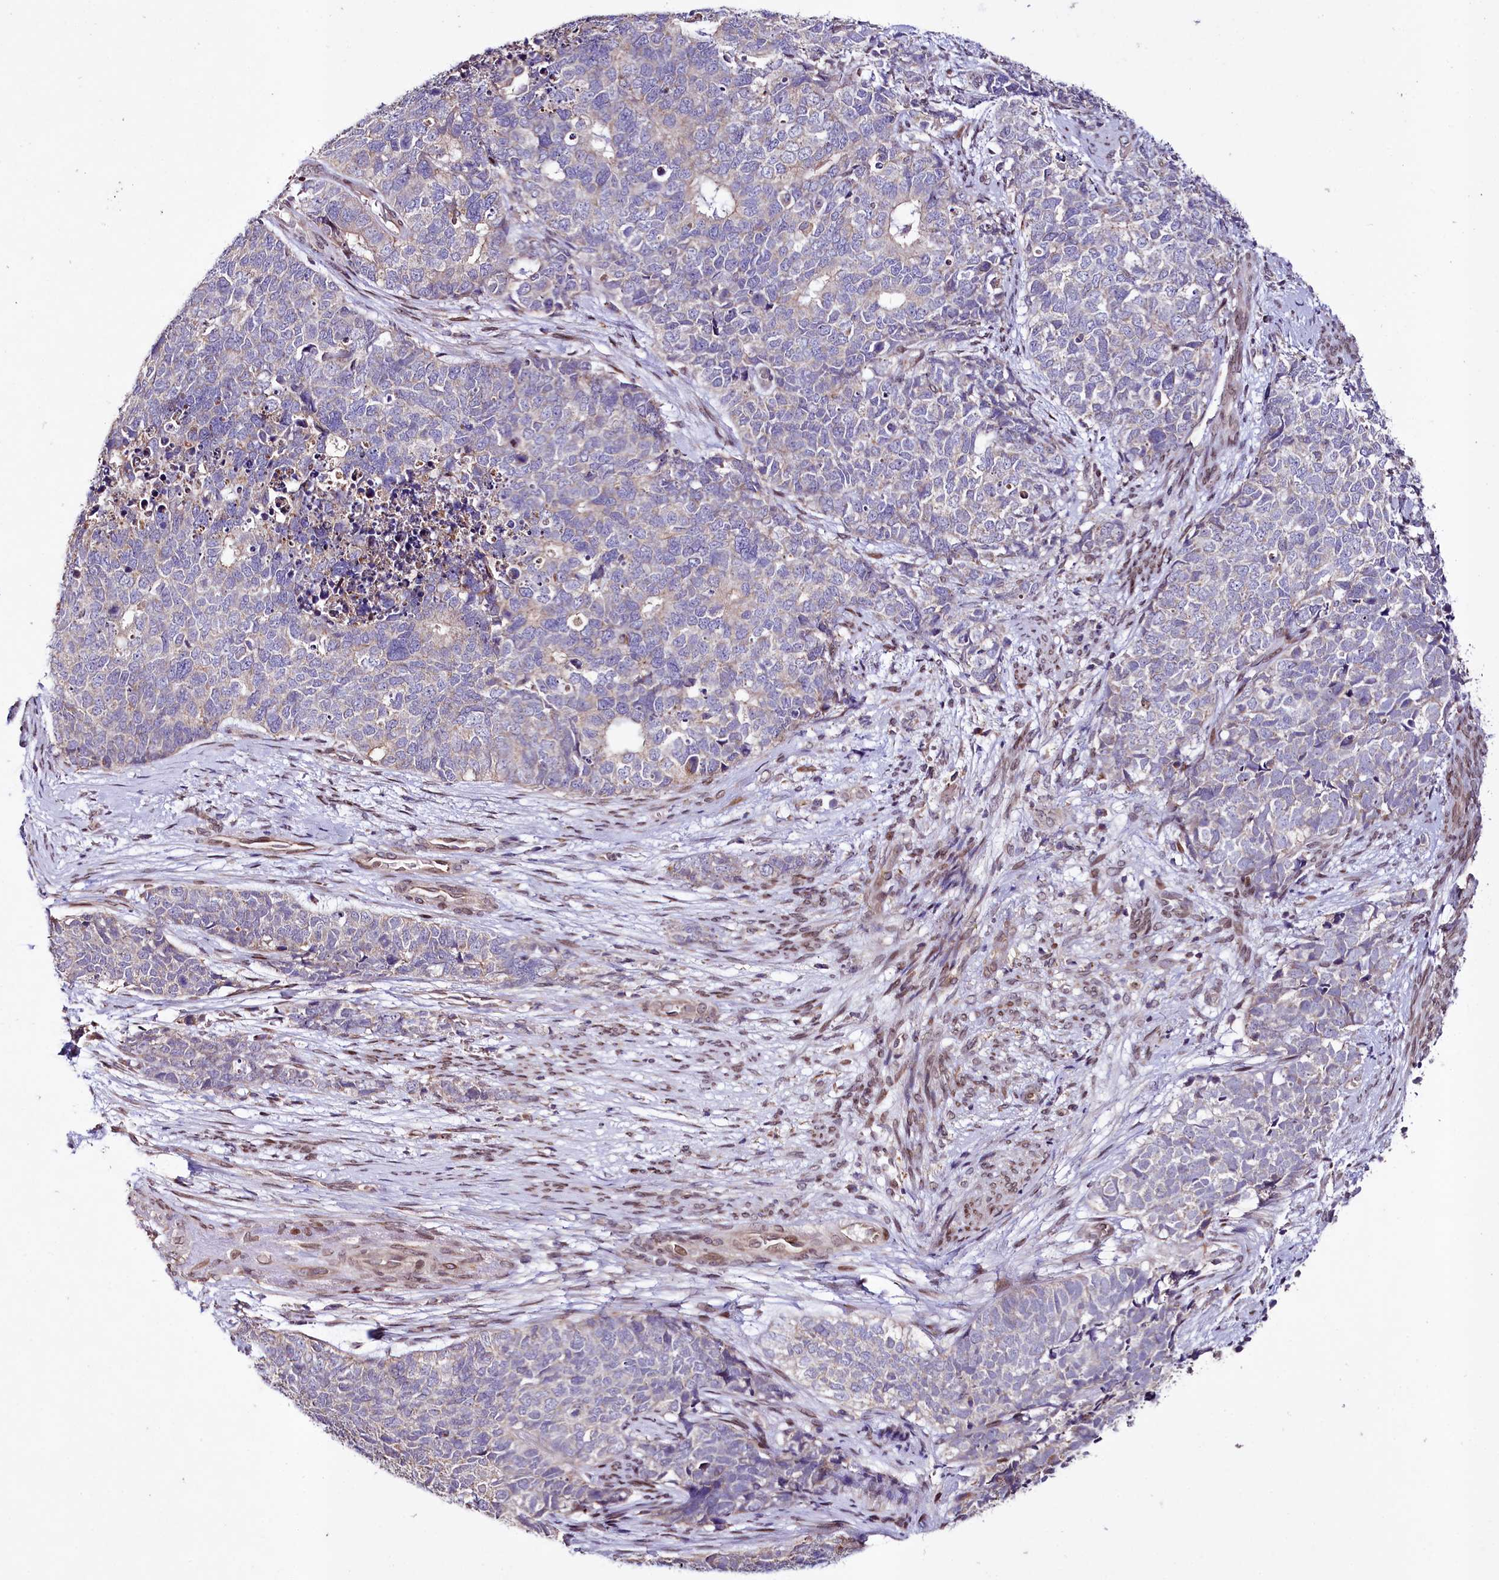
{"staining": {"intensity": "weak", "quantity": "<25%", "location": "cytoplasmic/membranous"}, "tissue": "cervical cancer", "cell_type": "Tumor cells", "image_type": "cancer", "snomed": [{"axis": "morphology", "description": "Squamous cell carcinoma, NOS"}, {"axis": "topography", "description": "Cervix"}], "caption": "This is an immunohistochemistry histopathology image of human cervical cancer (squamous cell carcinoma). There is no staining in tumor cells.", "gene": "ZNF226", "patient": {"sex": "female", "age": 63}}